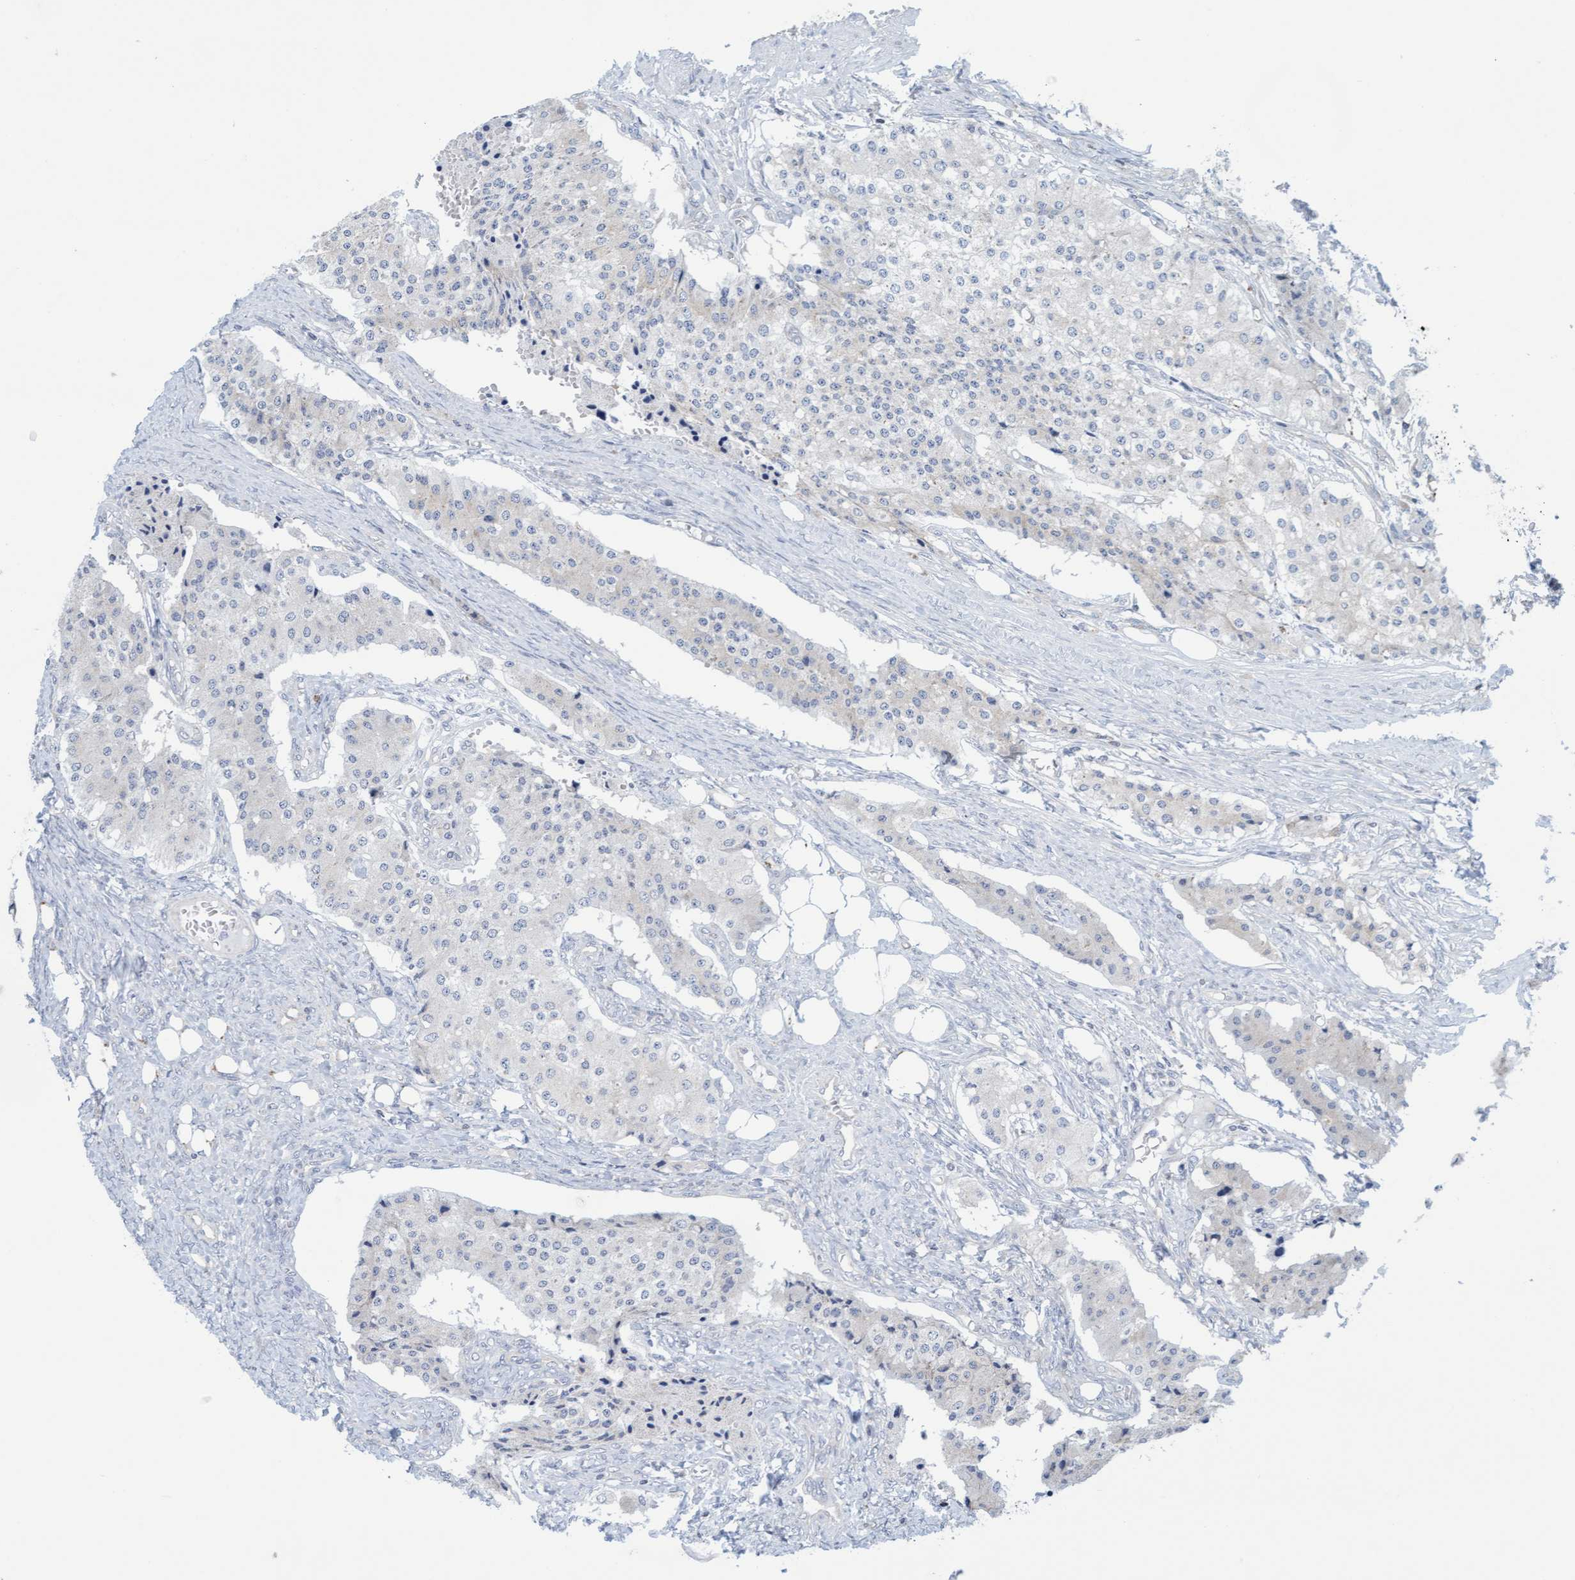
{"staining": {"intensity": "negative", "quantity": "none", "location": "none"}, "tissue": "carcinoid", "cell_type": "Tumor cells", "image_type": "cancer", "snomed": [{"axis": "morphology", "description": "Carcinoid, malignant, NOS"}, {"axis": "topography", "description": "Colon"}], "caption": "Human carcinoid stained for a protein using immunohistochemistry shows no staining in tumor cells.", "gene": "SLC28A3", "patient": {"sex": "female", "age": 52}}